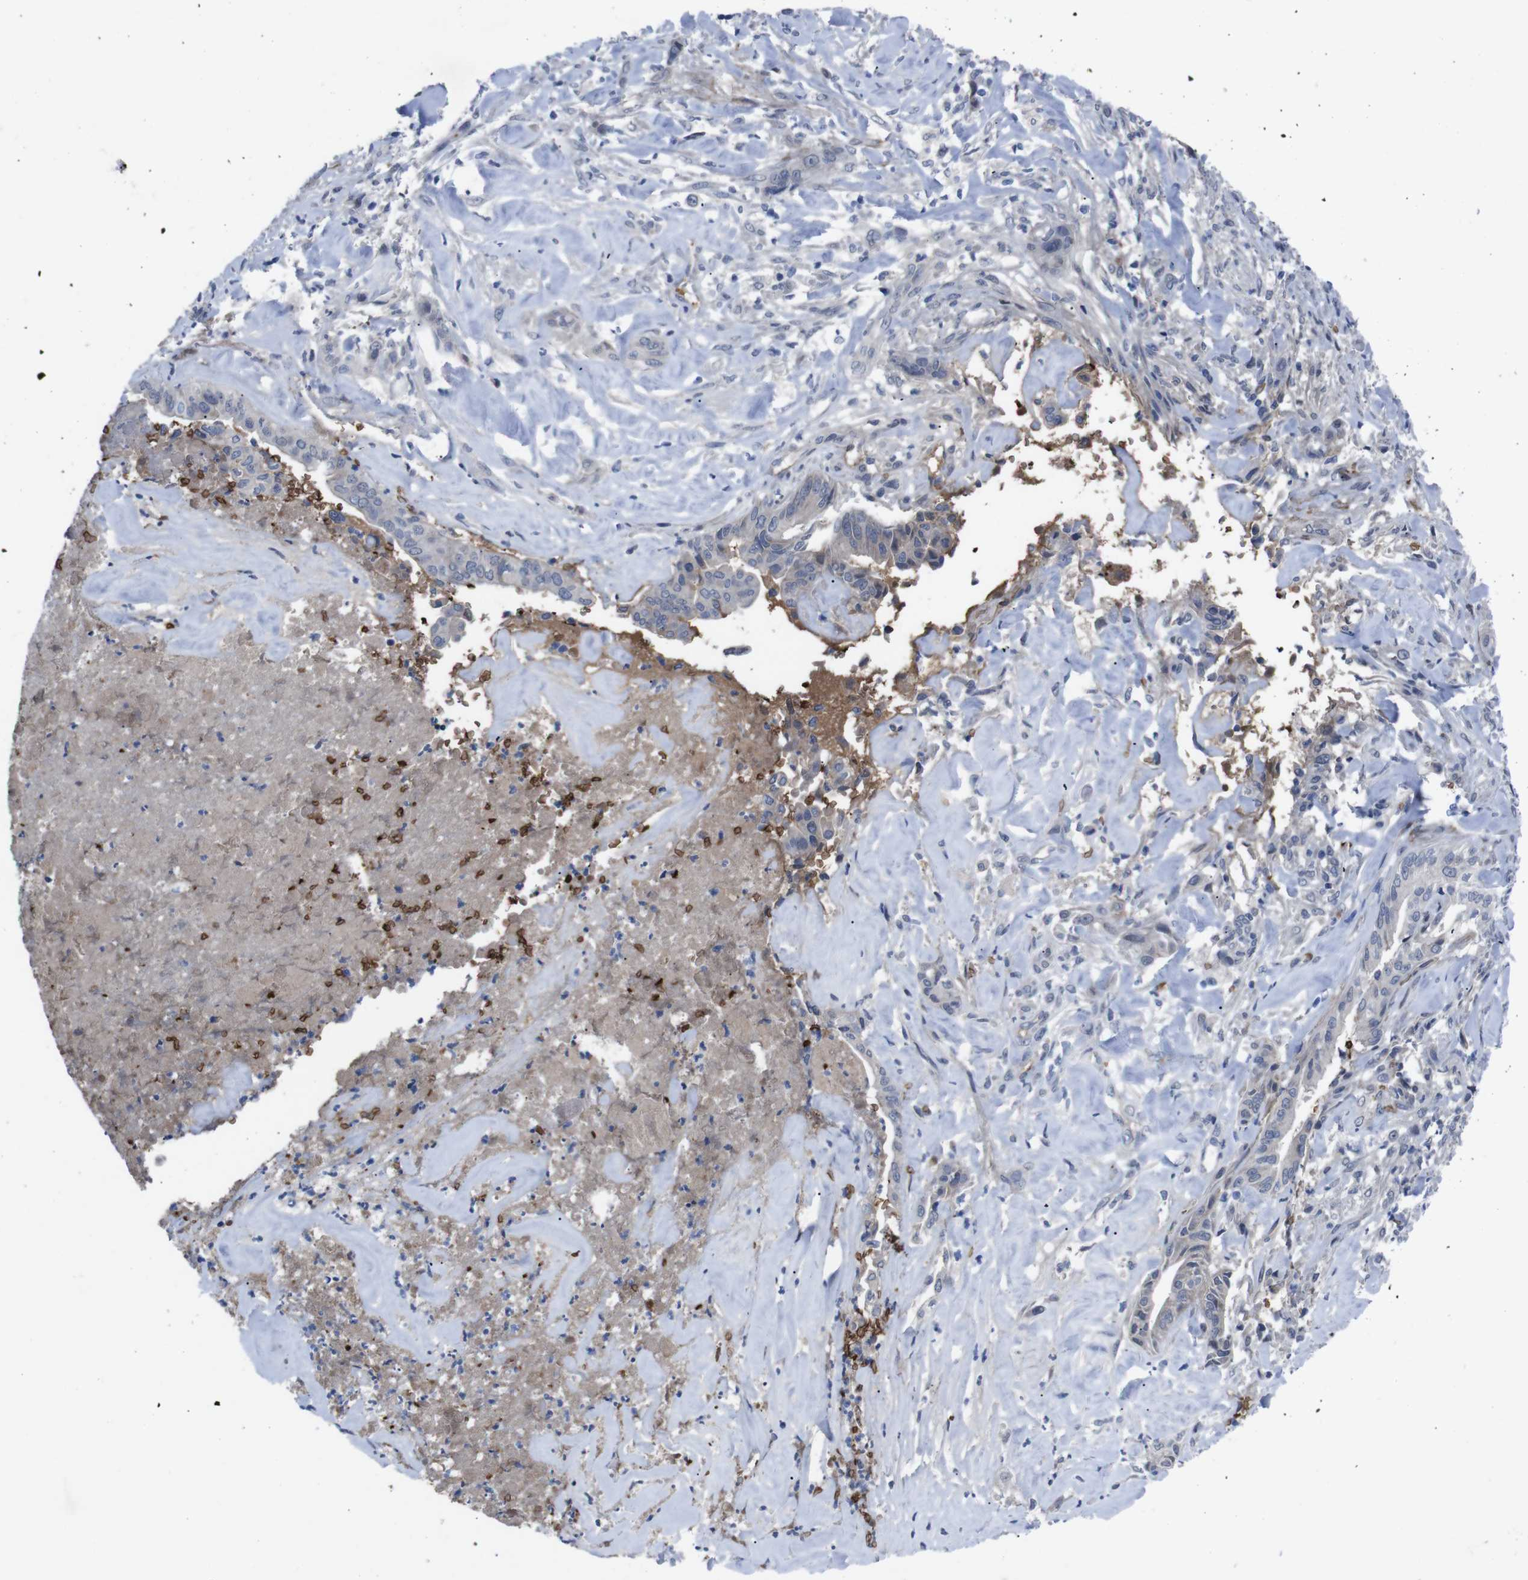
{"staining": {"intensity": "negative", "quantity": "none", "location": "none"}, "tissue": "liver cancer", "cell_type": "Tumor cells", "image_type": "cancer", "snomed": [{"axis": "morphology", "description": "Cholangiocarcinoma"}, {"axis": "topography", "description": "Liver"}], "caption": "Tumor cells show no significant positivity in liver cancer.", "gene": "SPTB", "patient": {"sex": "female", "age": 67}}